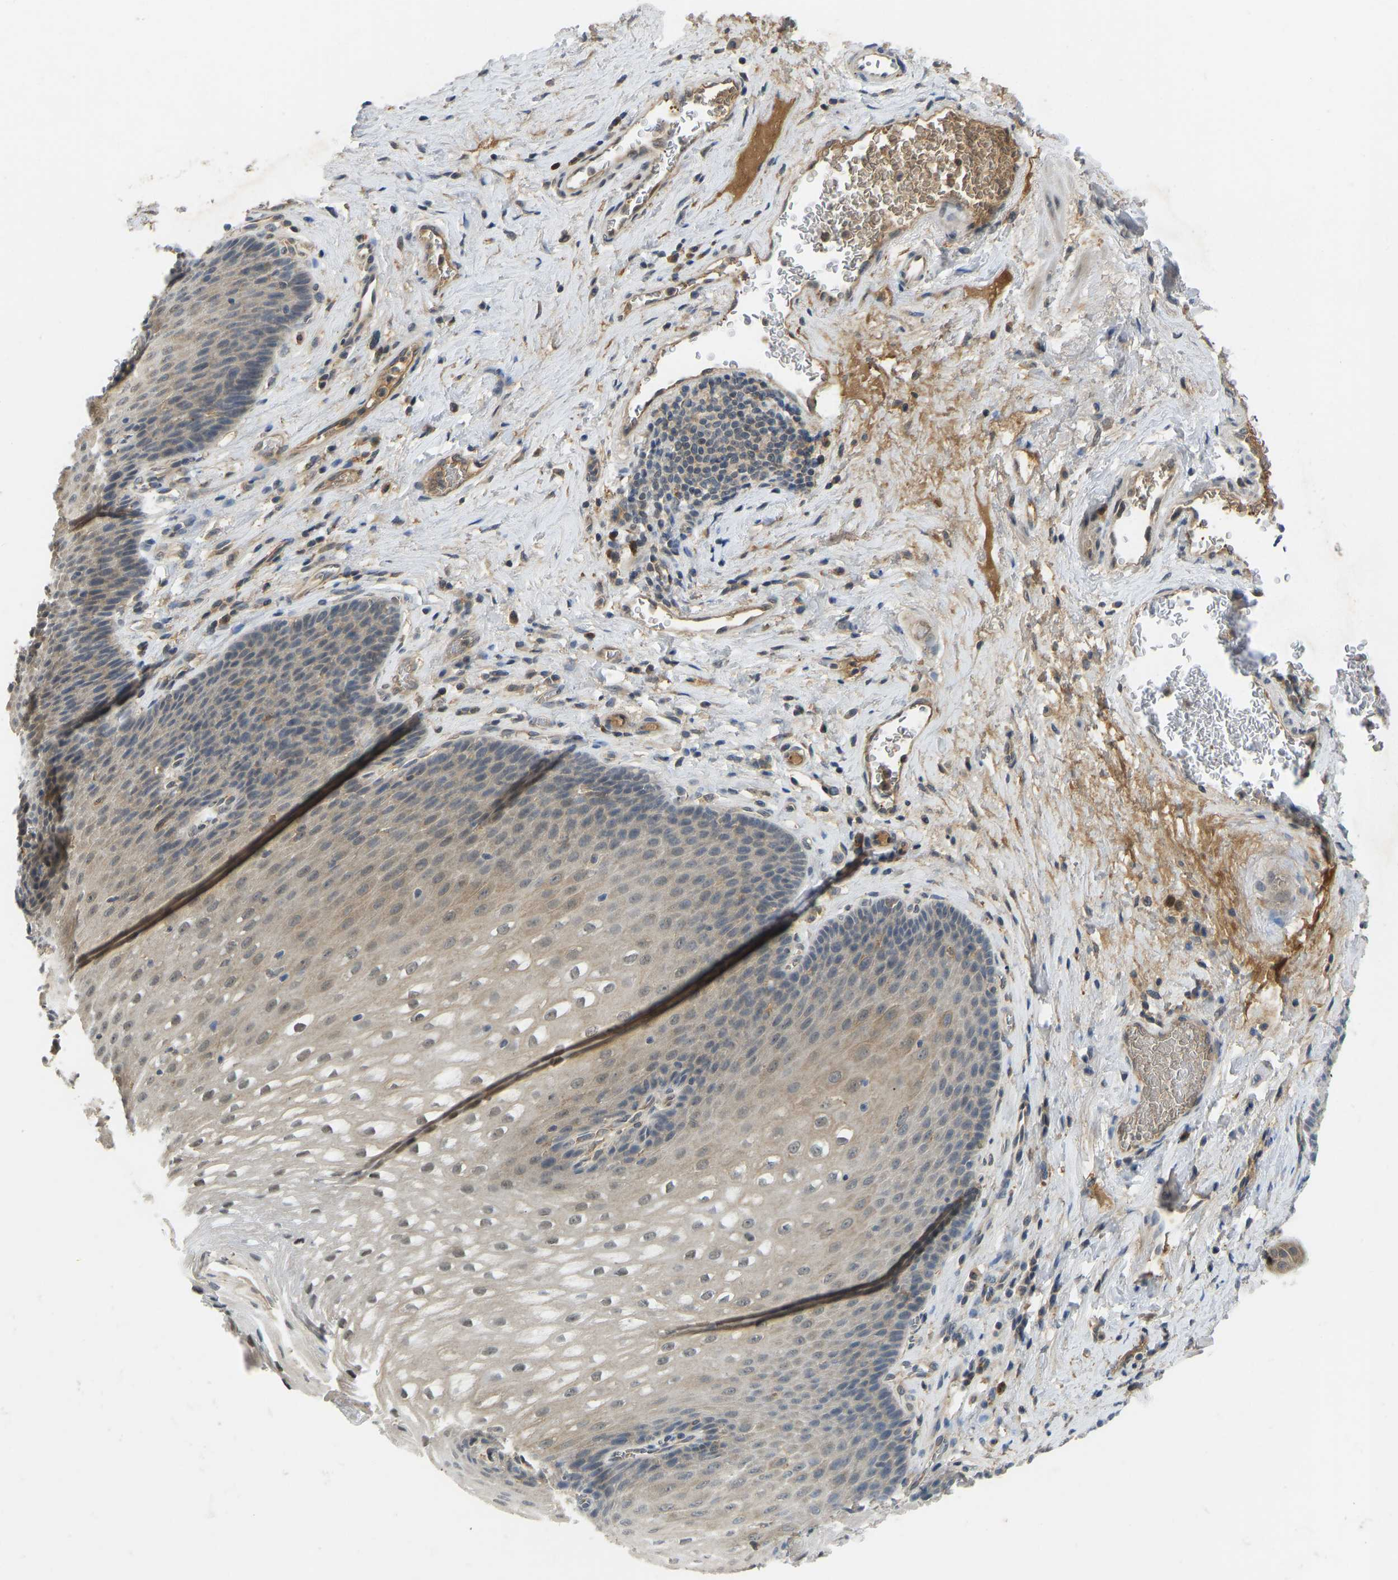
{"staining": {"intensity": "weak", "quantity": "<25%", "location": "cytoplasmic/membranous"}, "tissue": "esophagus", "cell_type": "Squamous epithelial cells", "image_type": "normal", "snomed": [{"axis": "morphology", "description": "Normal tissue, NOS"}, {"axis": "topography", "description": "Esophagus"}], "caption": "Esophagus stained for a protein using immunohistochemistry displays no expression squamous epithelial cells.", "gene": "ZNF251", "patient": {"sex": "male", "age": 48}}